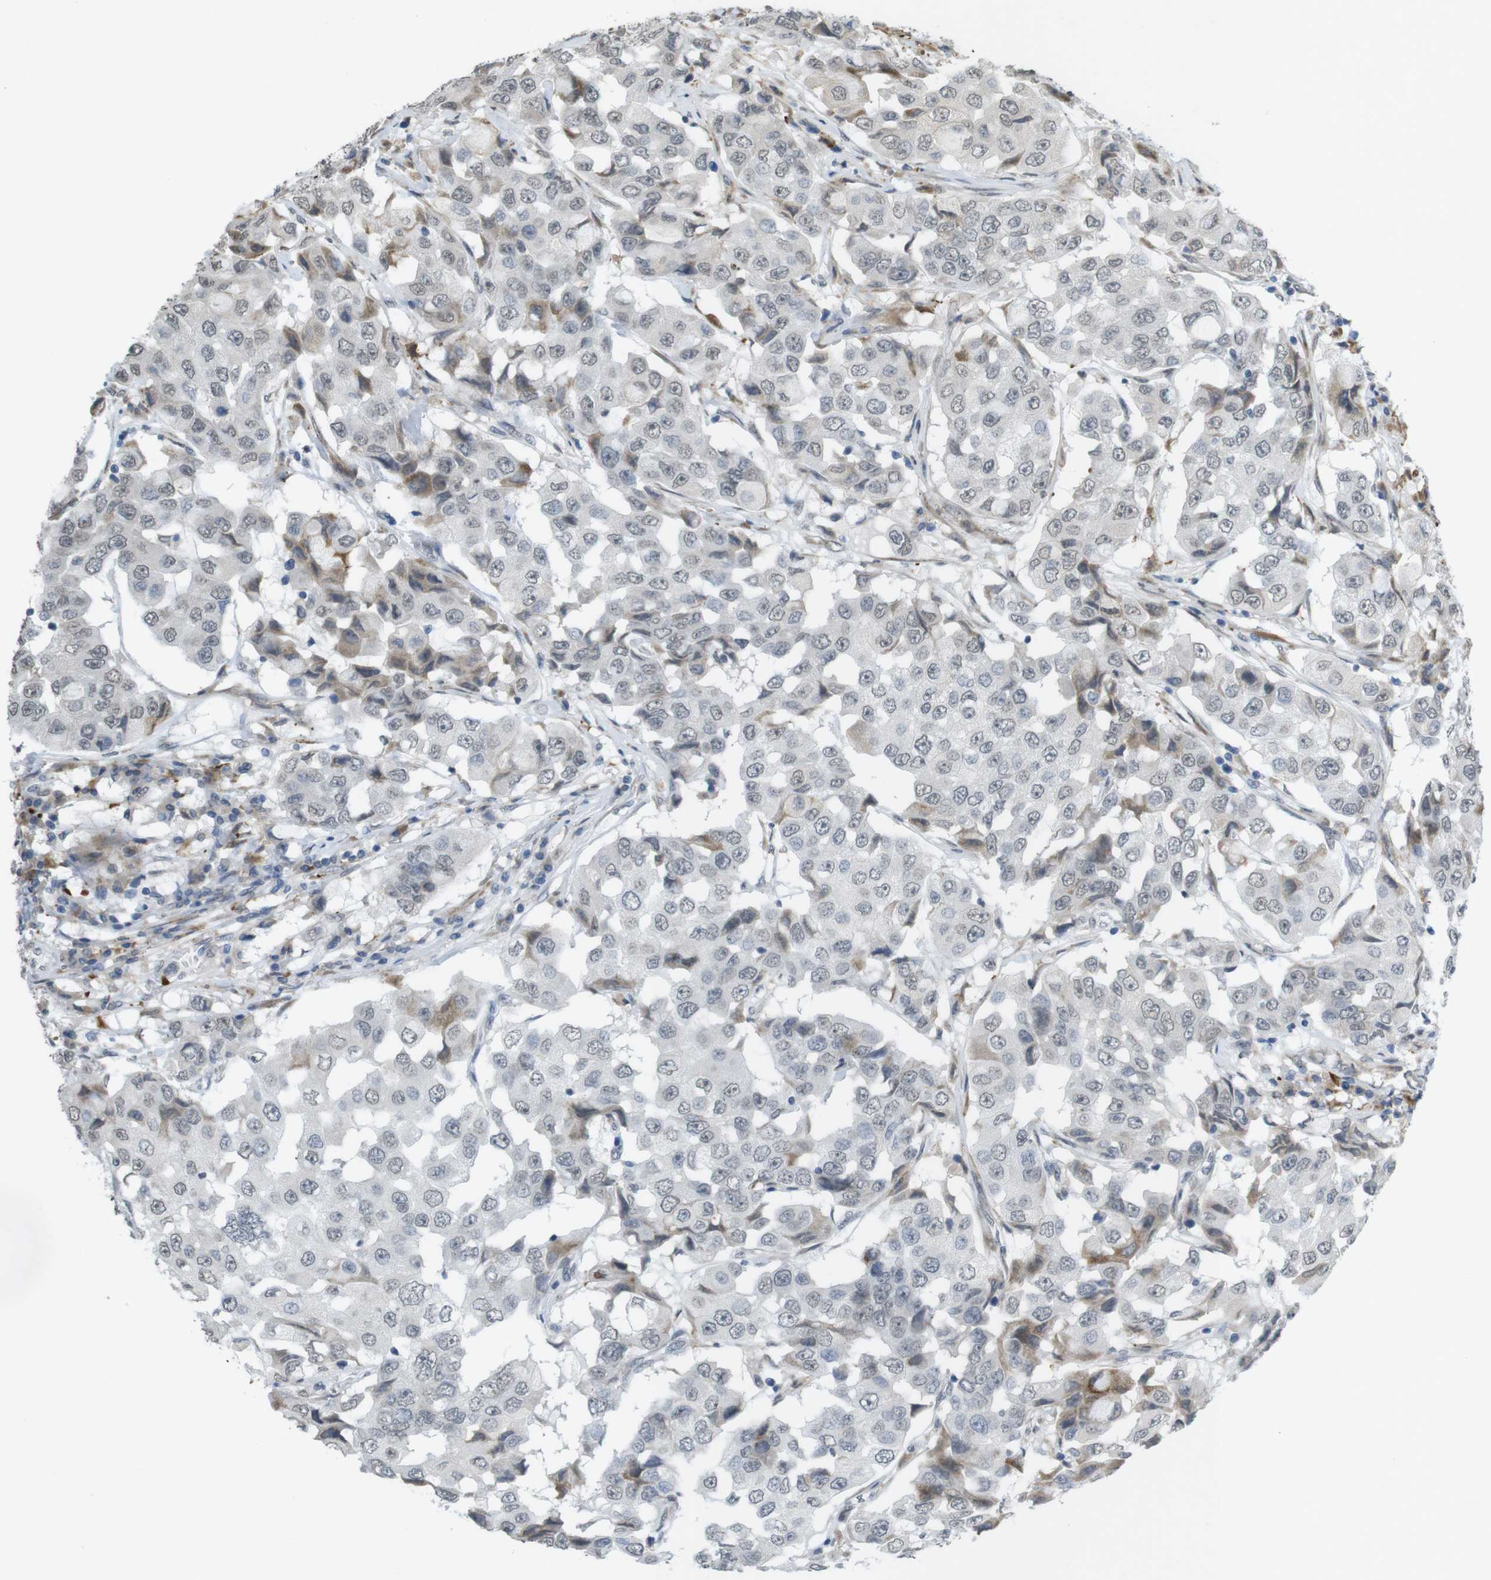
{"staining": {"intensity": "negative", "quantity": "none", "location": "none"}, "tissue": "breast cancer", "cell_type": "Tumor cells", "image_type": "cancer", "snomed": [{"axis": "morphology", "description": "Duct carcinoma"}, {"axis": "topography", "description": "Breast"}], "caption": "A photomicrograph of breast intraductal carcinoma stained for a protein exhibits no brown staining in tumor cells. The staining was performed using DAB to visualize the protein expression in brown, while the nuclei were stained in blue with hematoxylin (Magnification: 20x).", "gene": "FZD10", "patient": {"sex": "female", "age": 27}}